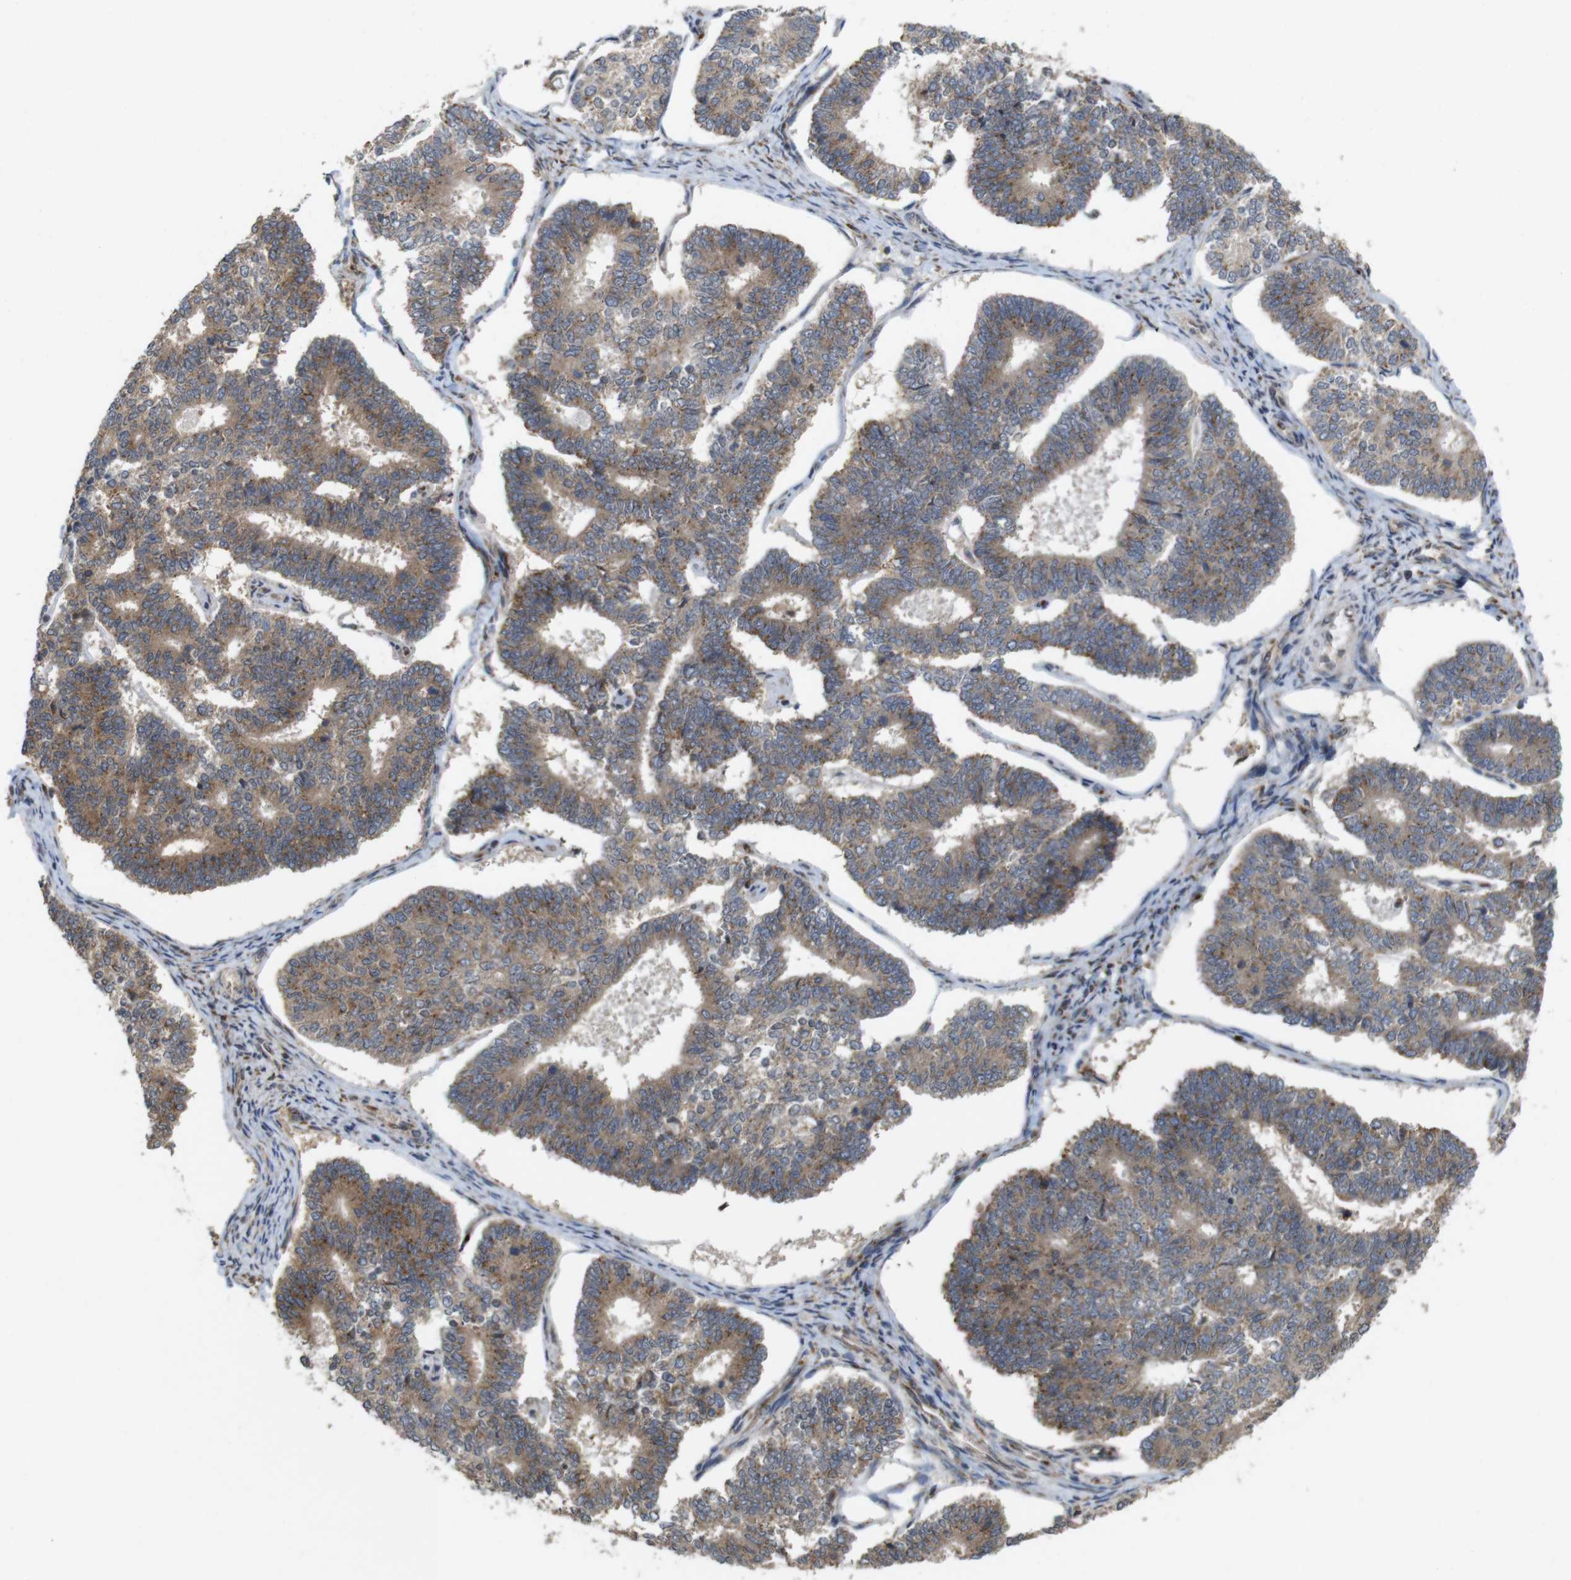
{"staining": {"intensity": "moderate", "quantity": ">75%", "location": "cytoplasmic/membranous"}, "tissue": "endometrial cancer", "cell_type": "Tumor cells", "image_type": "cancer", "snomed": [{"axis": "morphology", "description": "Adenocarcinoma, NOS"}, {"axis": "topography", "description": "Endometrium"}], "caption": "Human endometrial cancer stained with a protein marker exhibits moderate staining in tumor cells.", "gene": "EFCAB14", "patient": {"sex": "female", "age": 70}}